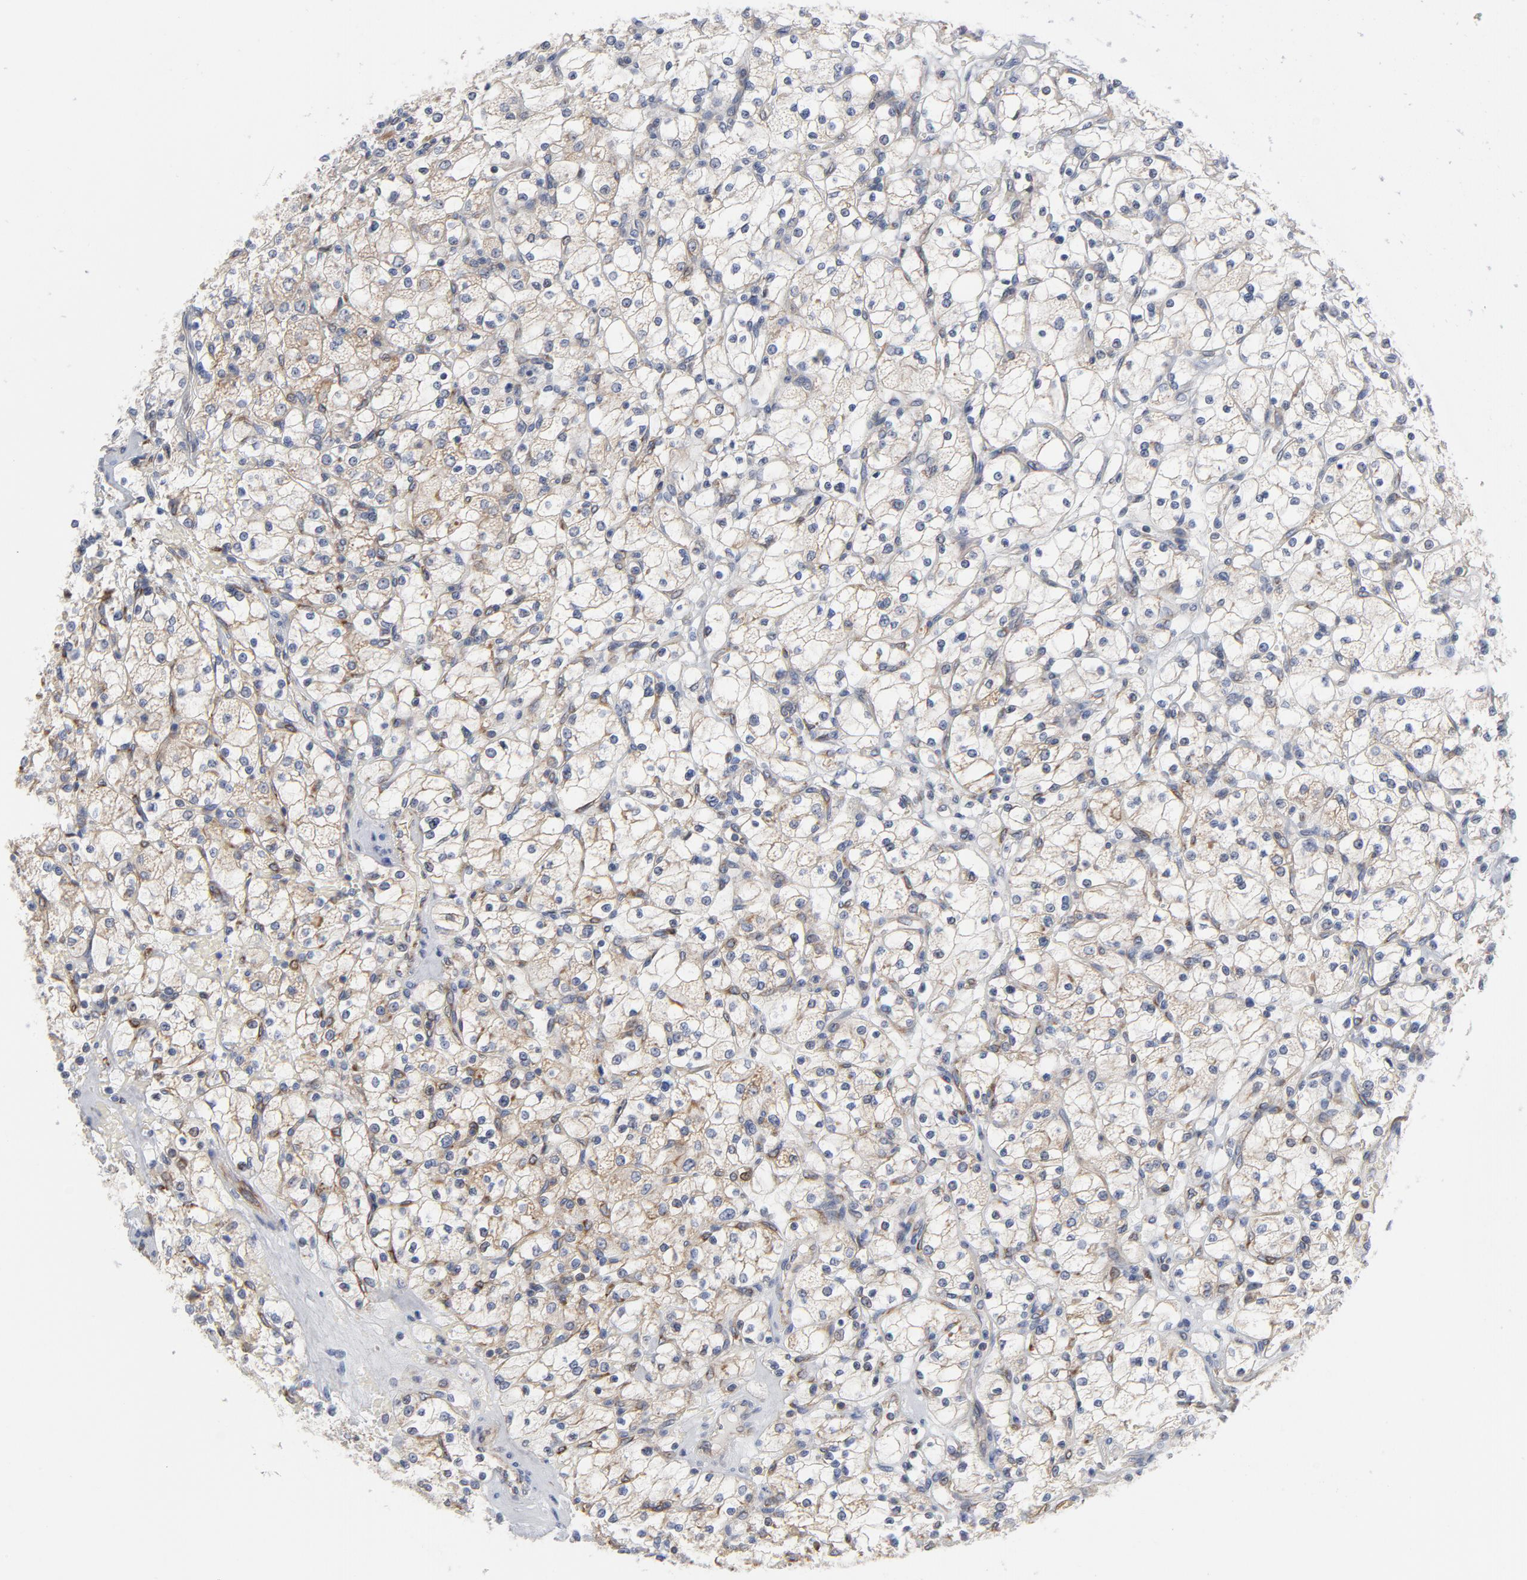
{"staining": {"intensity": "weak", "quantity": "25%-75%", "location": "cytoplasmic/membranous"}, "tissue": "renal cancer", "cell_type": "Tumor cells", "image_type": "cancer", "snomed": [{"axis": "morphology", "description": "Adenocarcinoma, NOS"}, {"axis": "topography", "description": "Kidney"}], "caption": "Adenocarcinoma (renal) was stained to show a protein in brown. There is low levels of weak cytoplasmic/membranous expression in approximately 25%-75% of tumor cells.", "gene": "OXA1L", "patient": {"sex": "female", "age": 83}}